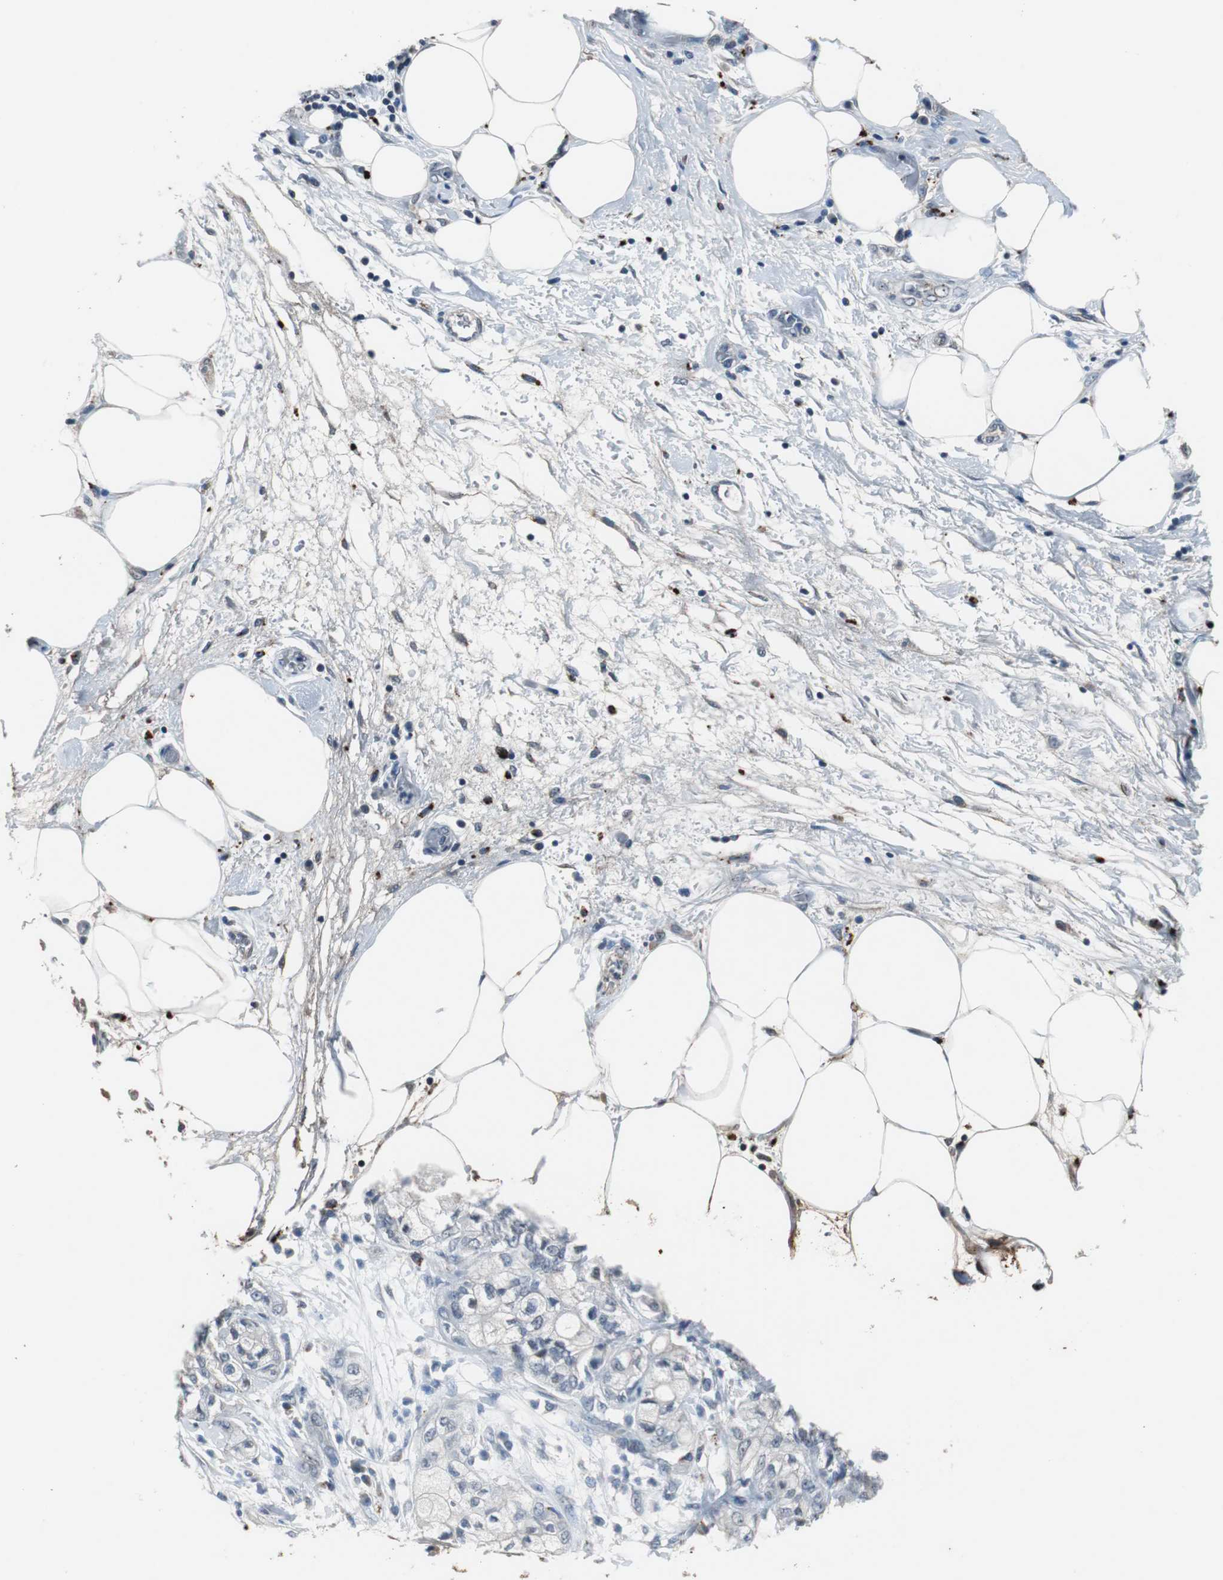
{"staining": {"intensity": "negative", "quantity": "none", "location": "none"}, "tissue": "pancreatic cancer", "cell_type": "Tumor cells", "image_type": "cancer", "snomed": [{"axis": "morphology", "description": "Adenocarcinoma, NOS"}, {"axis": "topography", "description": "Pancreas"}], "caption": "This is an immunohistochemistry (IHC) image of human pancreatic cancer (adenocarcinoma). There is no positivity in tumor cells.", "gene": "PCYT1B", "patient": {"sex": "male", "age": 70}}